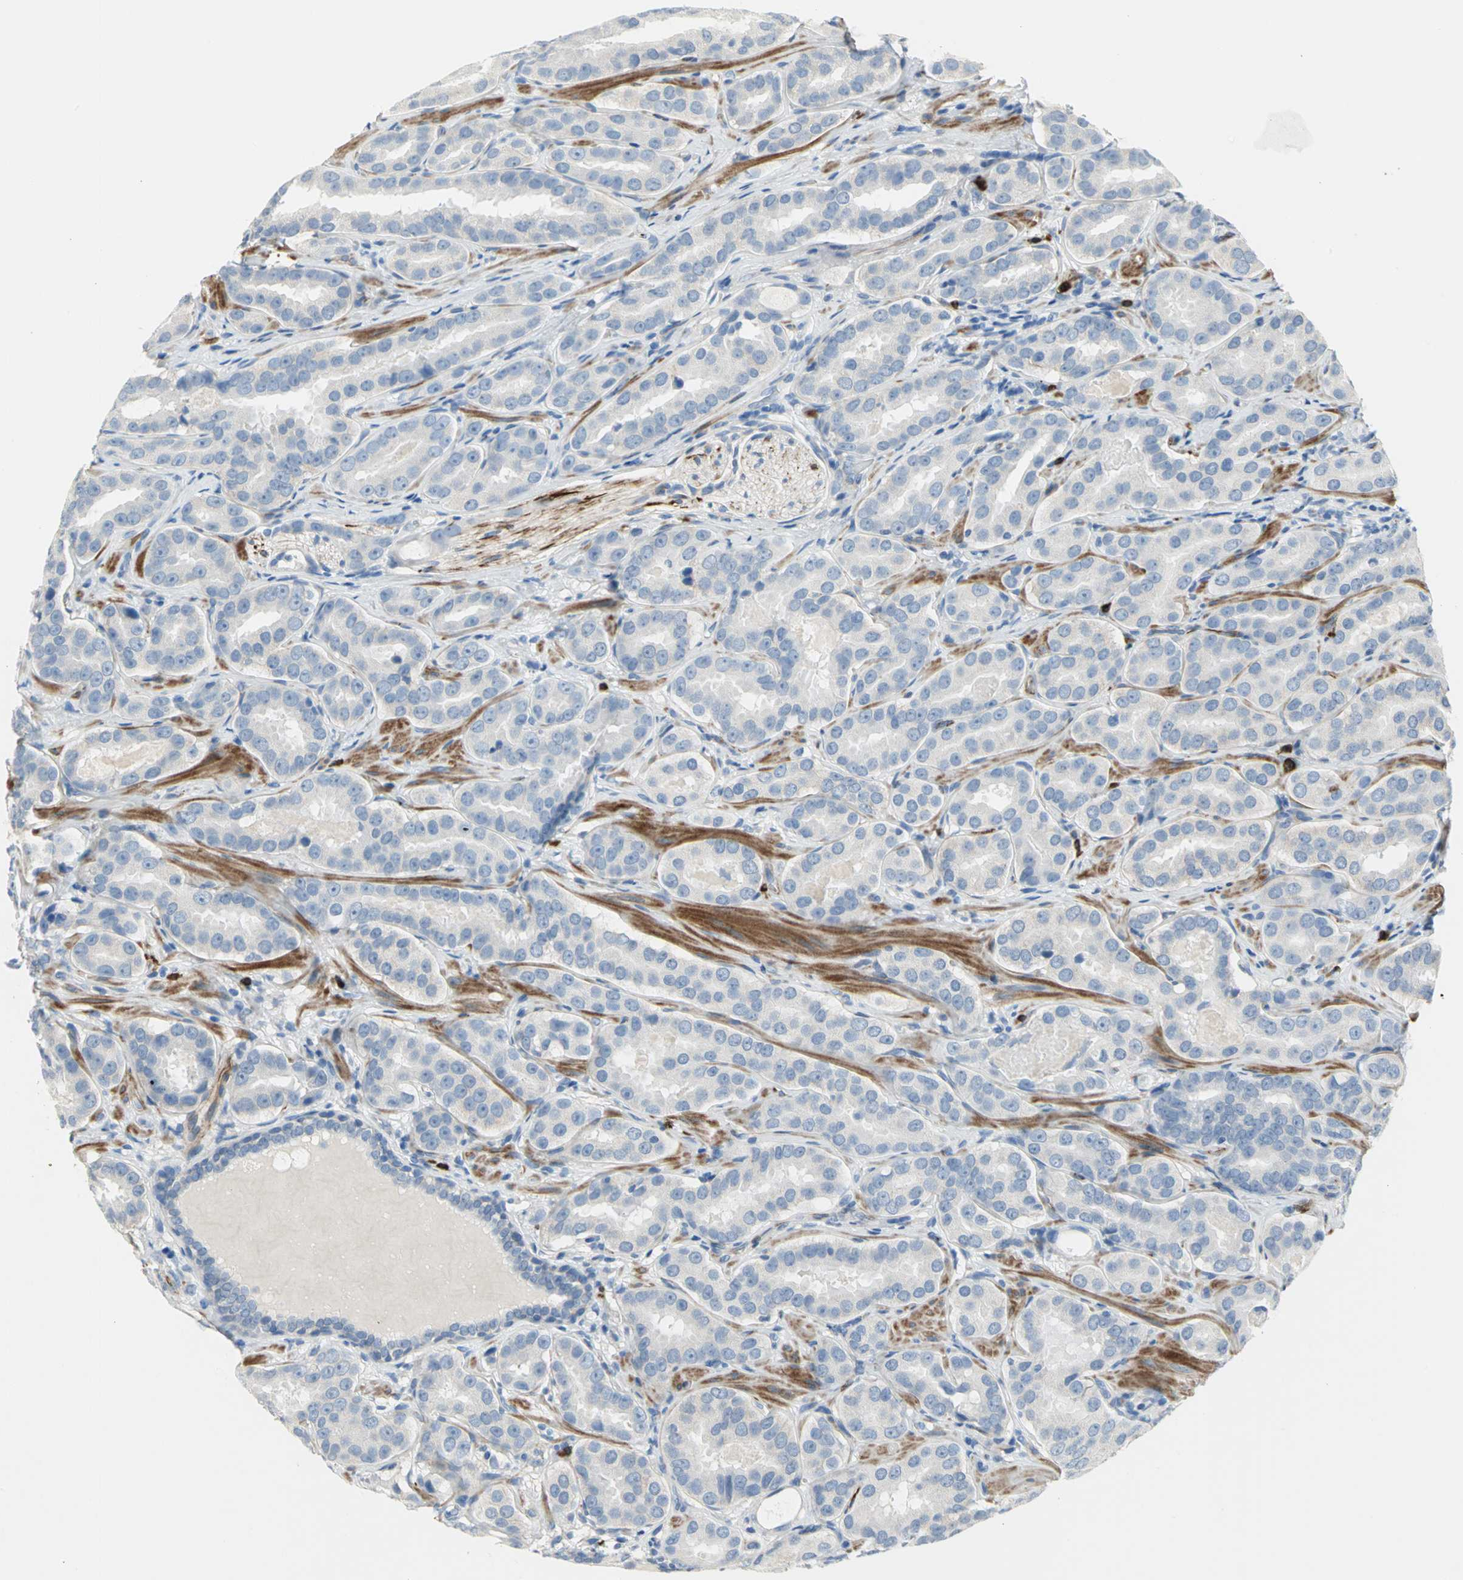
{"staining": {"intensity": "negative", "quantity": "none", "location": "none"}, "tissue": "prostate cancer", "cell_type": "Tumor cells", "image_type": "cancer", "snomed": [{"axis": "morphology", "description": "Adenocarcinoma, Low grade"}, {"axis": "topography", "description": "Prostate"}], "caption": "DAB immunohistochemical staining of human prostate low-grade adenocarcinoma displays no significant expression in tumor cells.", "gene": "ALOX15", "patient": {"sex": "male", "age": 59}}